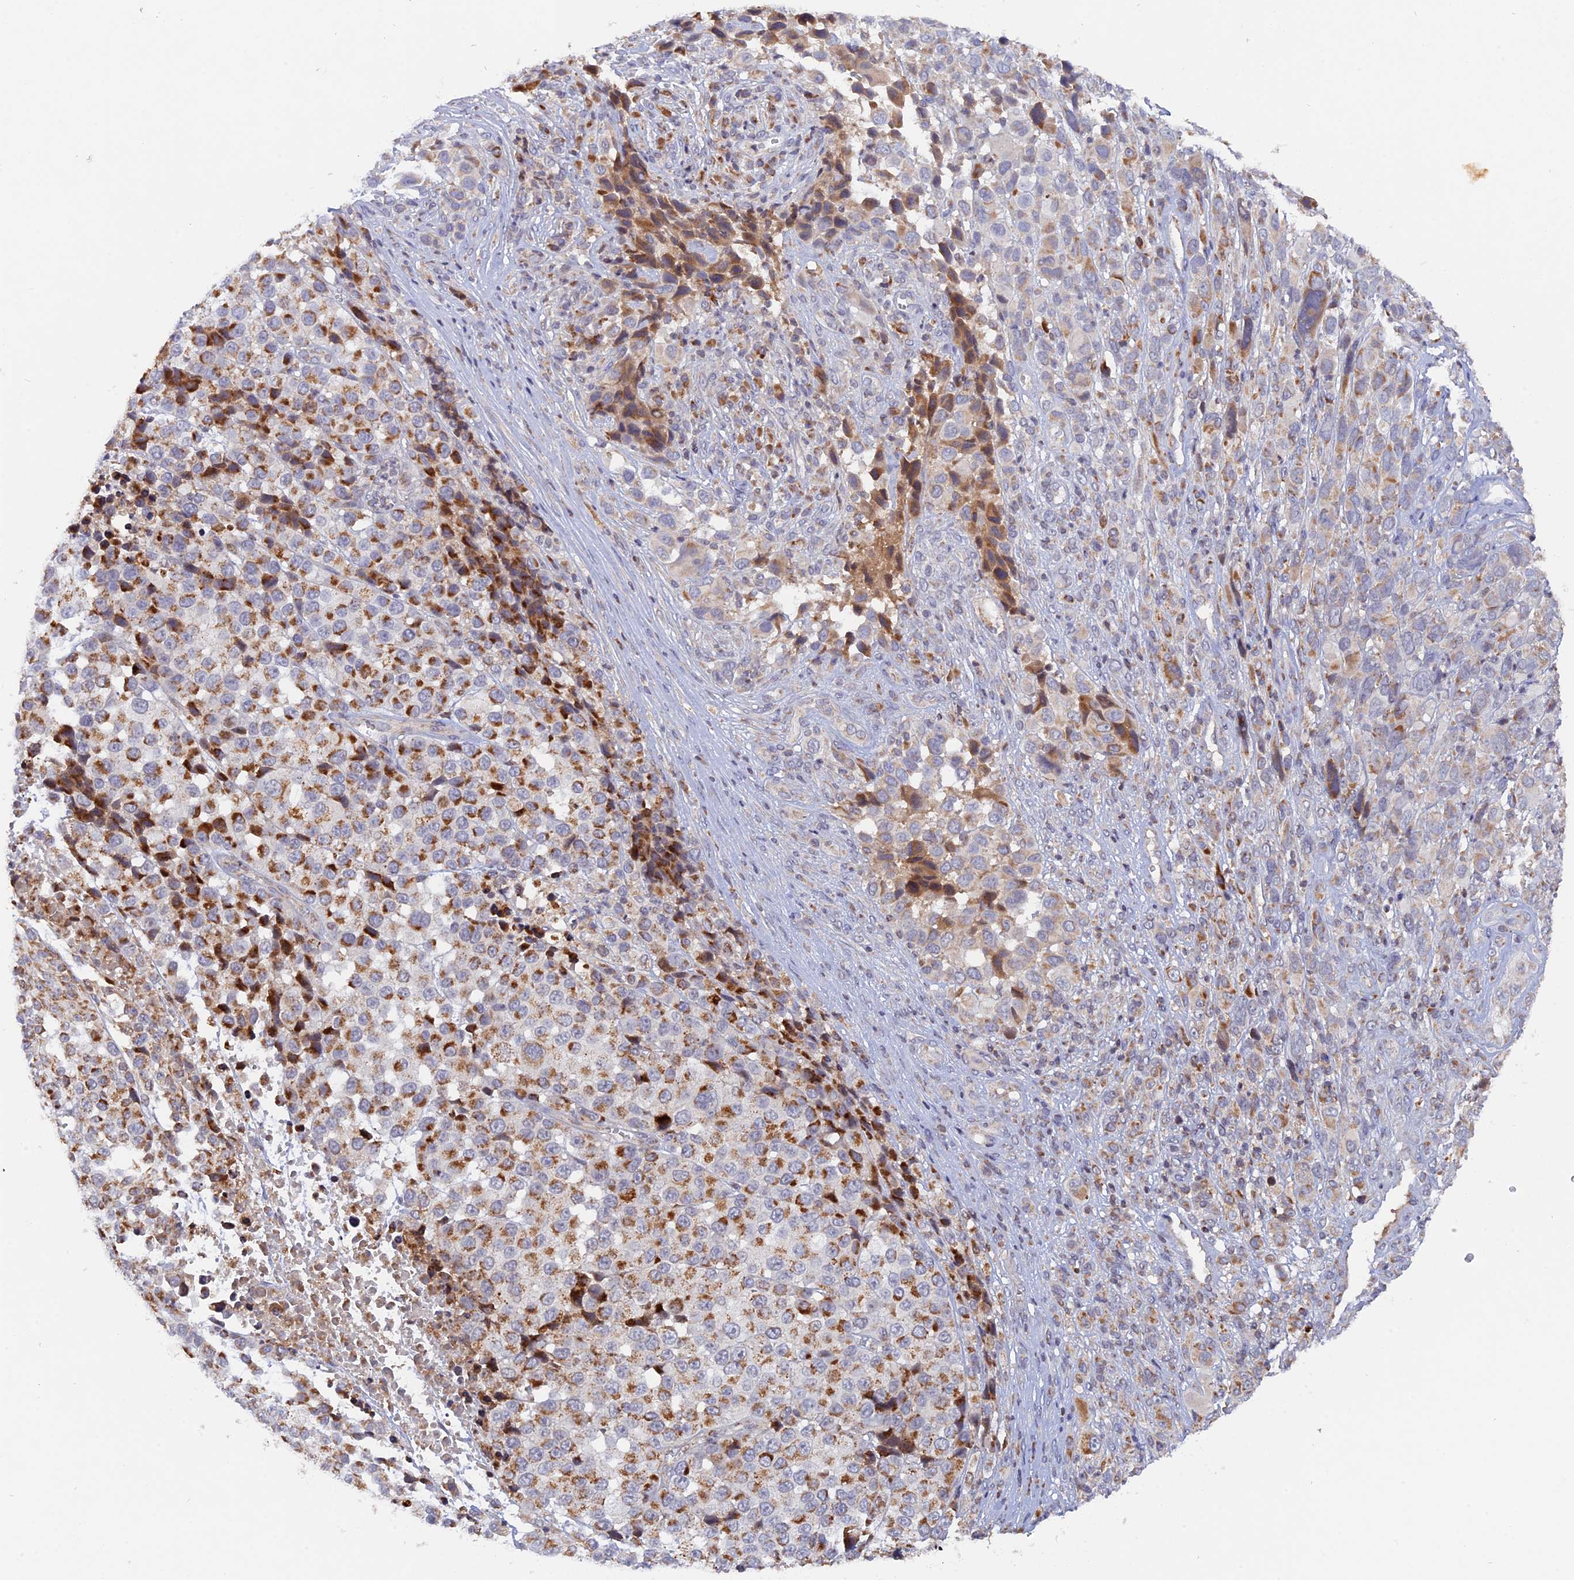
{"staining": {"intensity": "moderate", "quantity": "25%-75%", "location": "cytoplasmic/membranous"}, "tissue": "melanoma", "cell_type": "Tumor cells", "image_type": "cancer", "snomed": [{"axis": "morphology", "description": "Malignant melanoma, NOS"}, {"axis": "topography", "description": "Skin of trunk"}], "caption": "Immunohistochemical staining of human melanoma demonstrates moderate cytoplasmic/membranous protein positivity in about 25%-75% of tumor cells.", "gene": "MPV17L", "patient": {"sex": "male", "age": 71}}